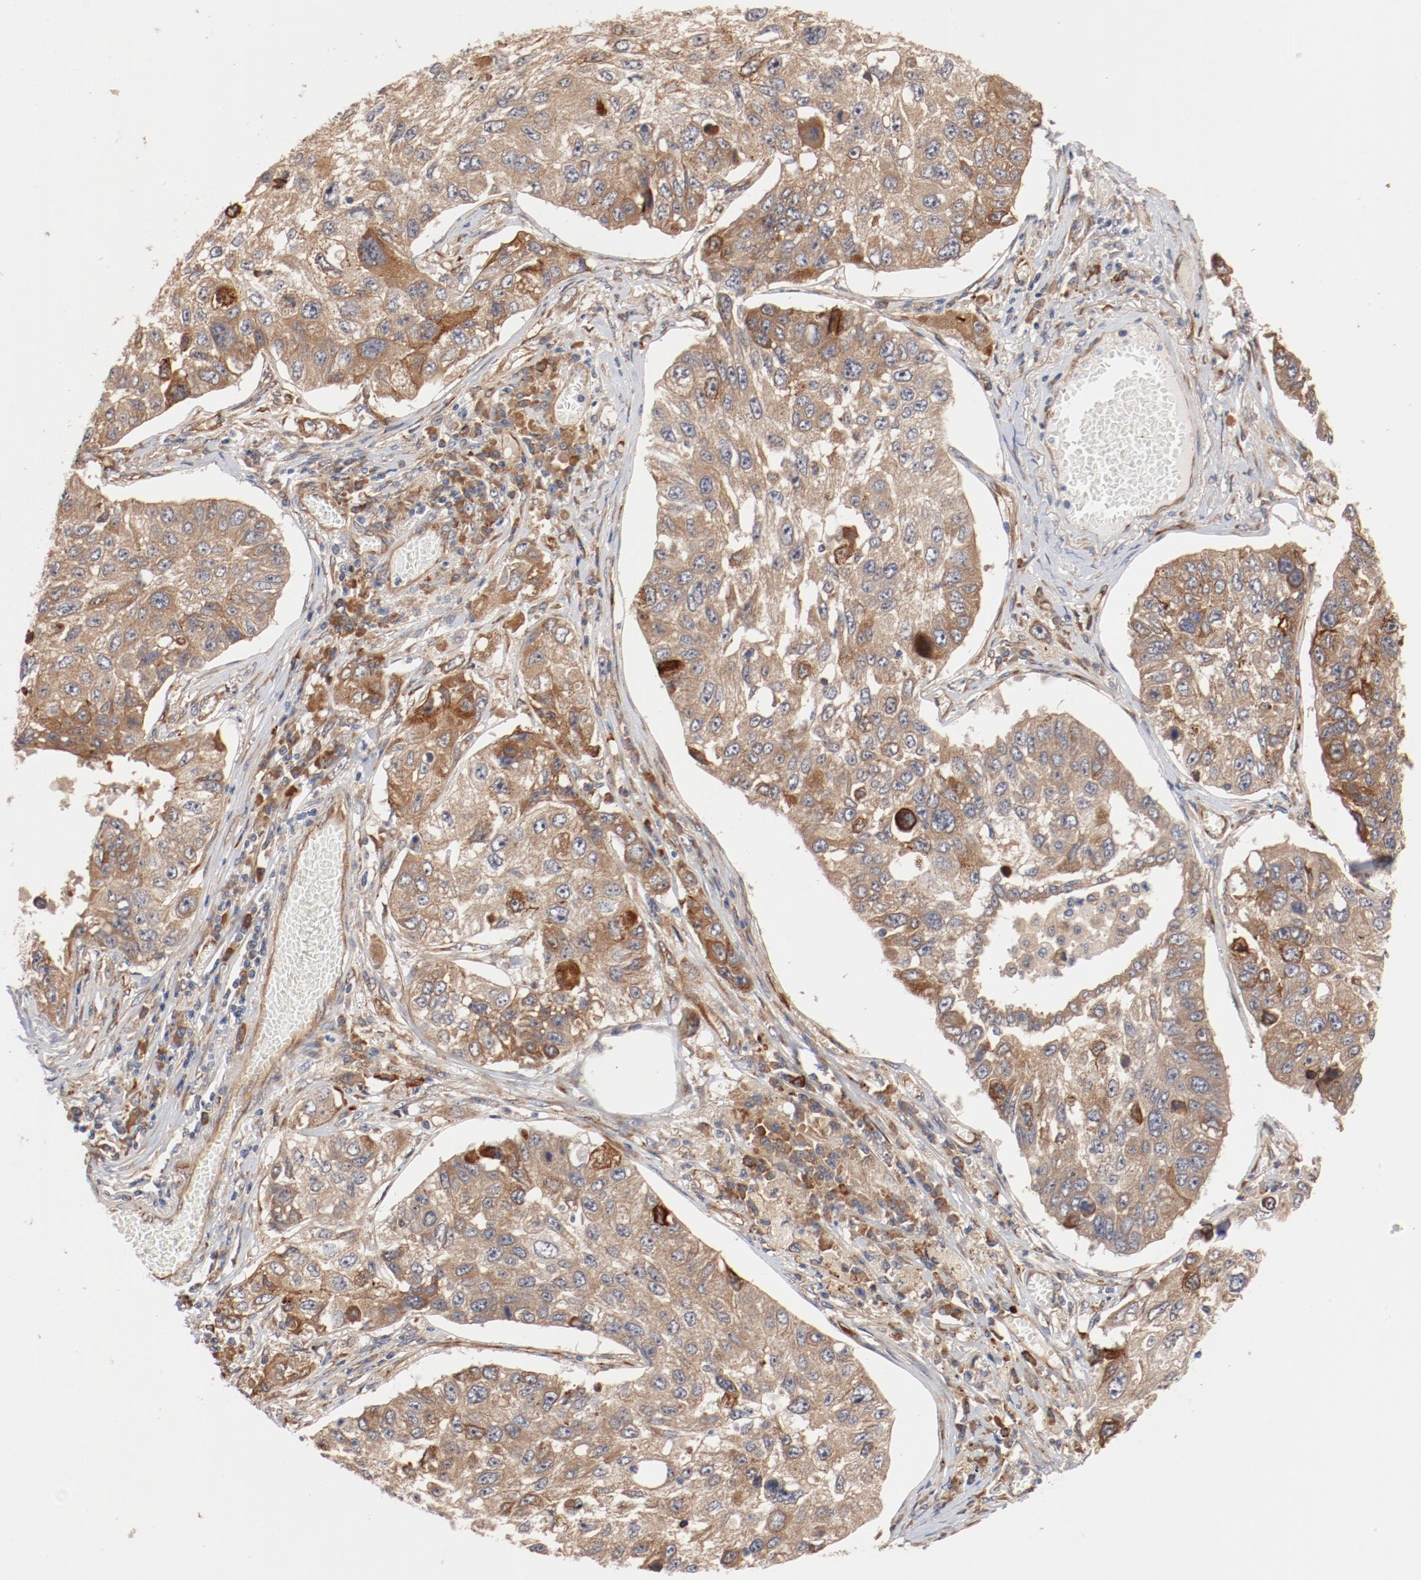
{"staining": {"intensity": "moderate", "quantity": ">75%", "location": "cytoplasmic/membranous"}, "tissue": "lung cancer", "cell_type": "Tumor cells", "image_type": "cancer", "snomed": [{"axis": "morphology", "description": "Squamous cell carcinoma, NOS"}, {"axis": "topography", "description": "Lung"}], "caption": "A medium amount of moderate cytoplasmic/membranous staining is present in approximately >75% of tumor cells in lung cancer tissue. (DAB IHC with brightfield microscopy, high magnification).", "gene": "PITPNM2", "patient": {"sex": "male", "age": 71}}